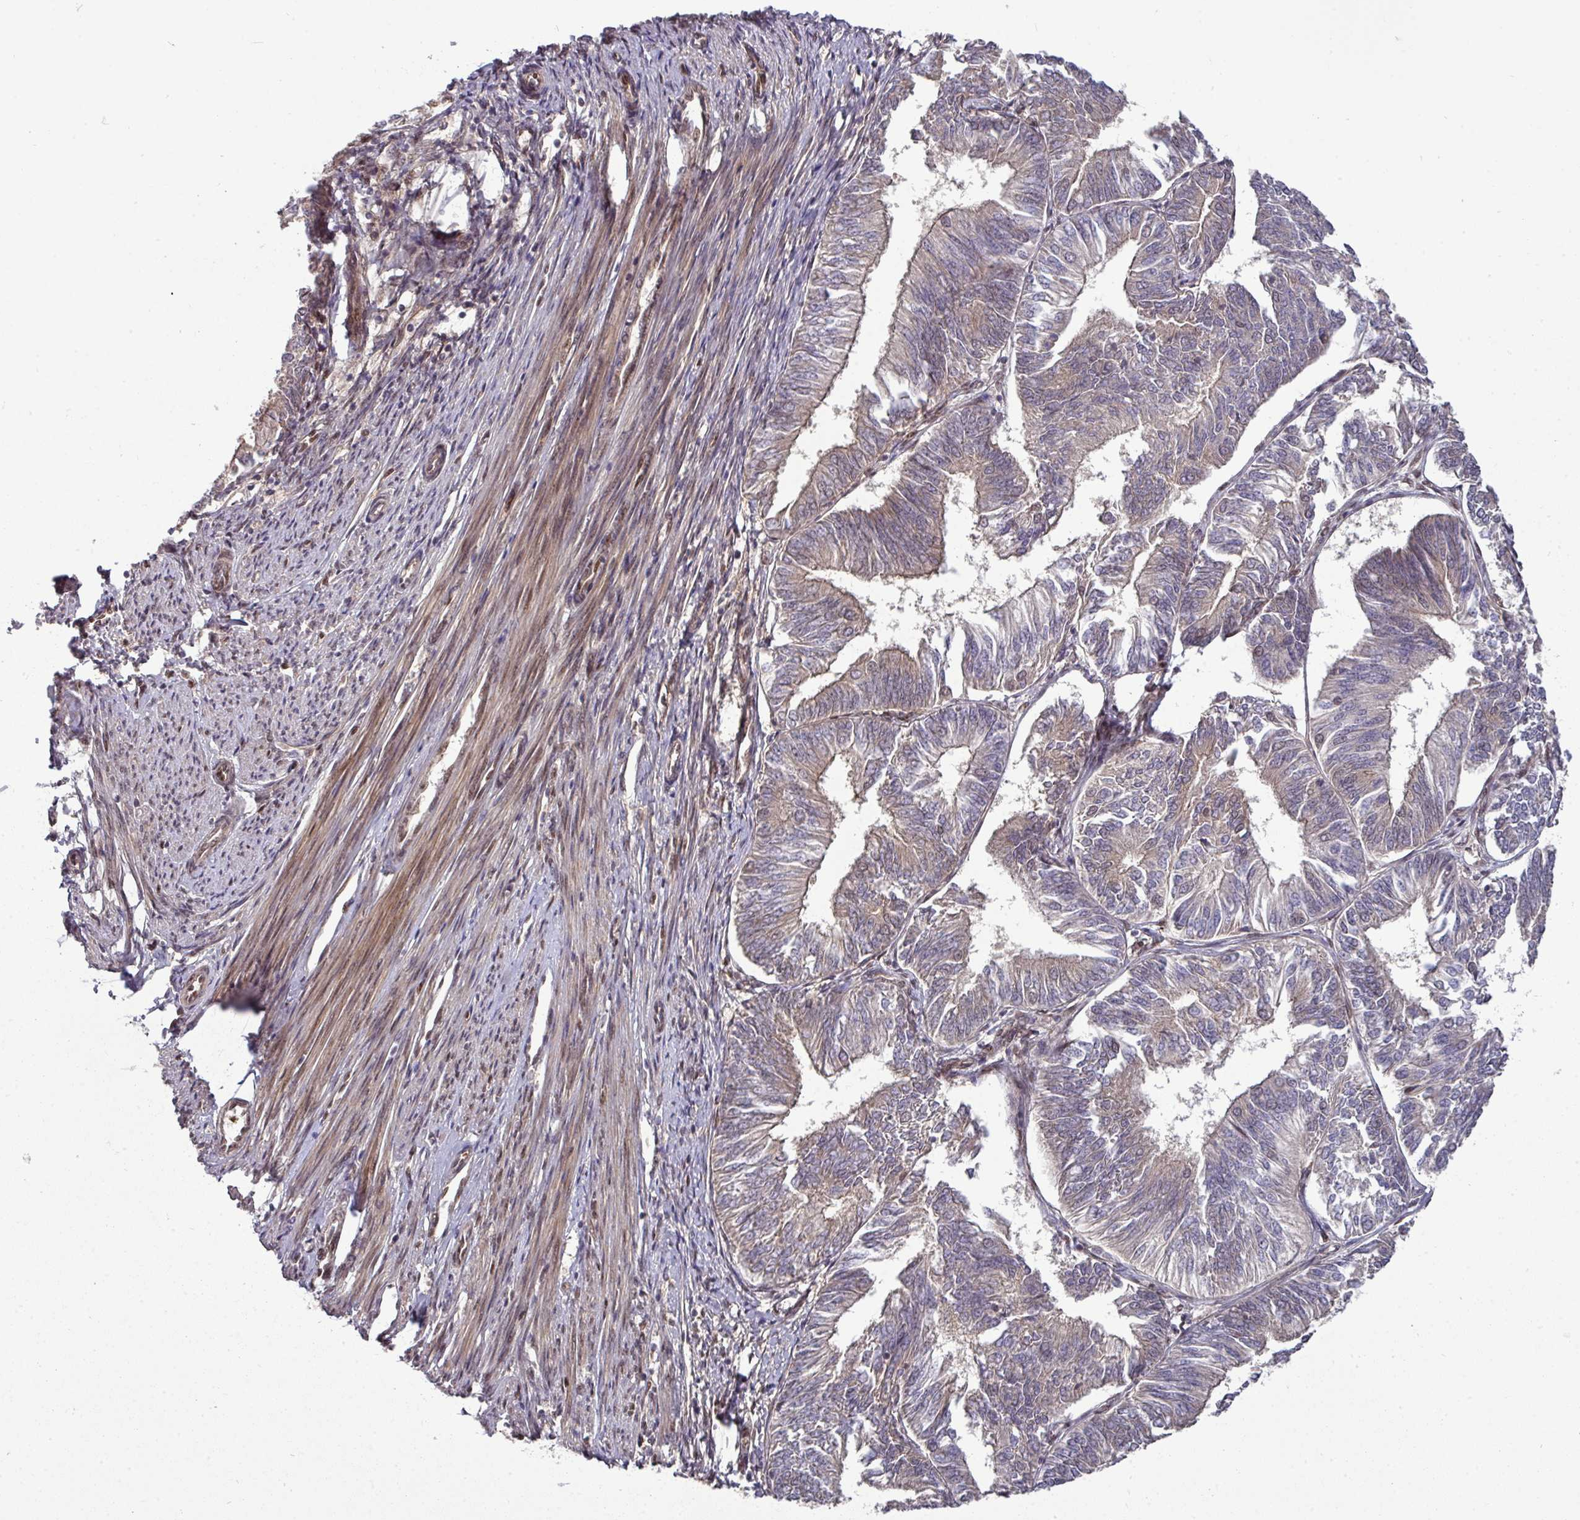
{"staining": {"intensity": "weak", "quantity": "25%-75%", "location": "cytoplasmic/membranous"}, "tissue": "endometrial cancer", "cell_type": "Tumor cells", "image_type": "cancer", "snomed": [{"axis": "morphology", "description": "Adenocarcinoma, NOS"}, {"axis": "topography", "description": "Endometrium"}], "caption": "Protein expression analysis of human adenocarcinoma (endometrial) reveals weak cytoplasmic/membranous positivity in about 25%-75% of tumor cells. The protein is stained brown, and the nuclei are stained in blue (DAB (3,3'-diaminobenzidine) IHC with brightfield microscopy, high magnification).", "gene": "CIC", "patient": {"sex": "female", "age": 58}}